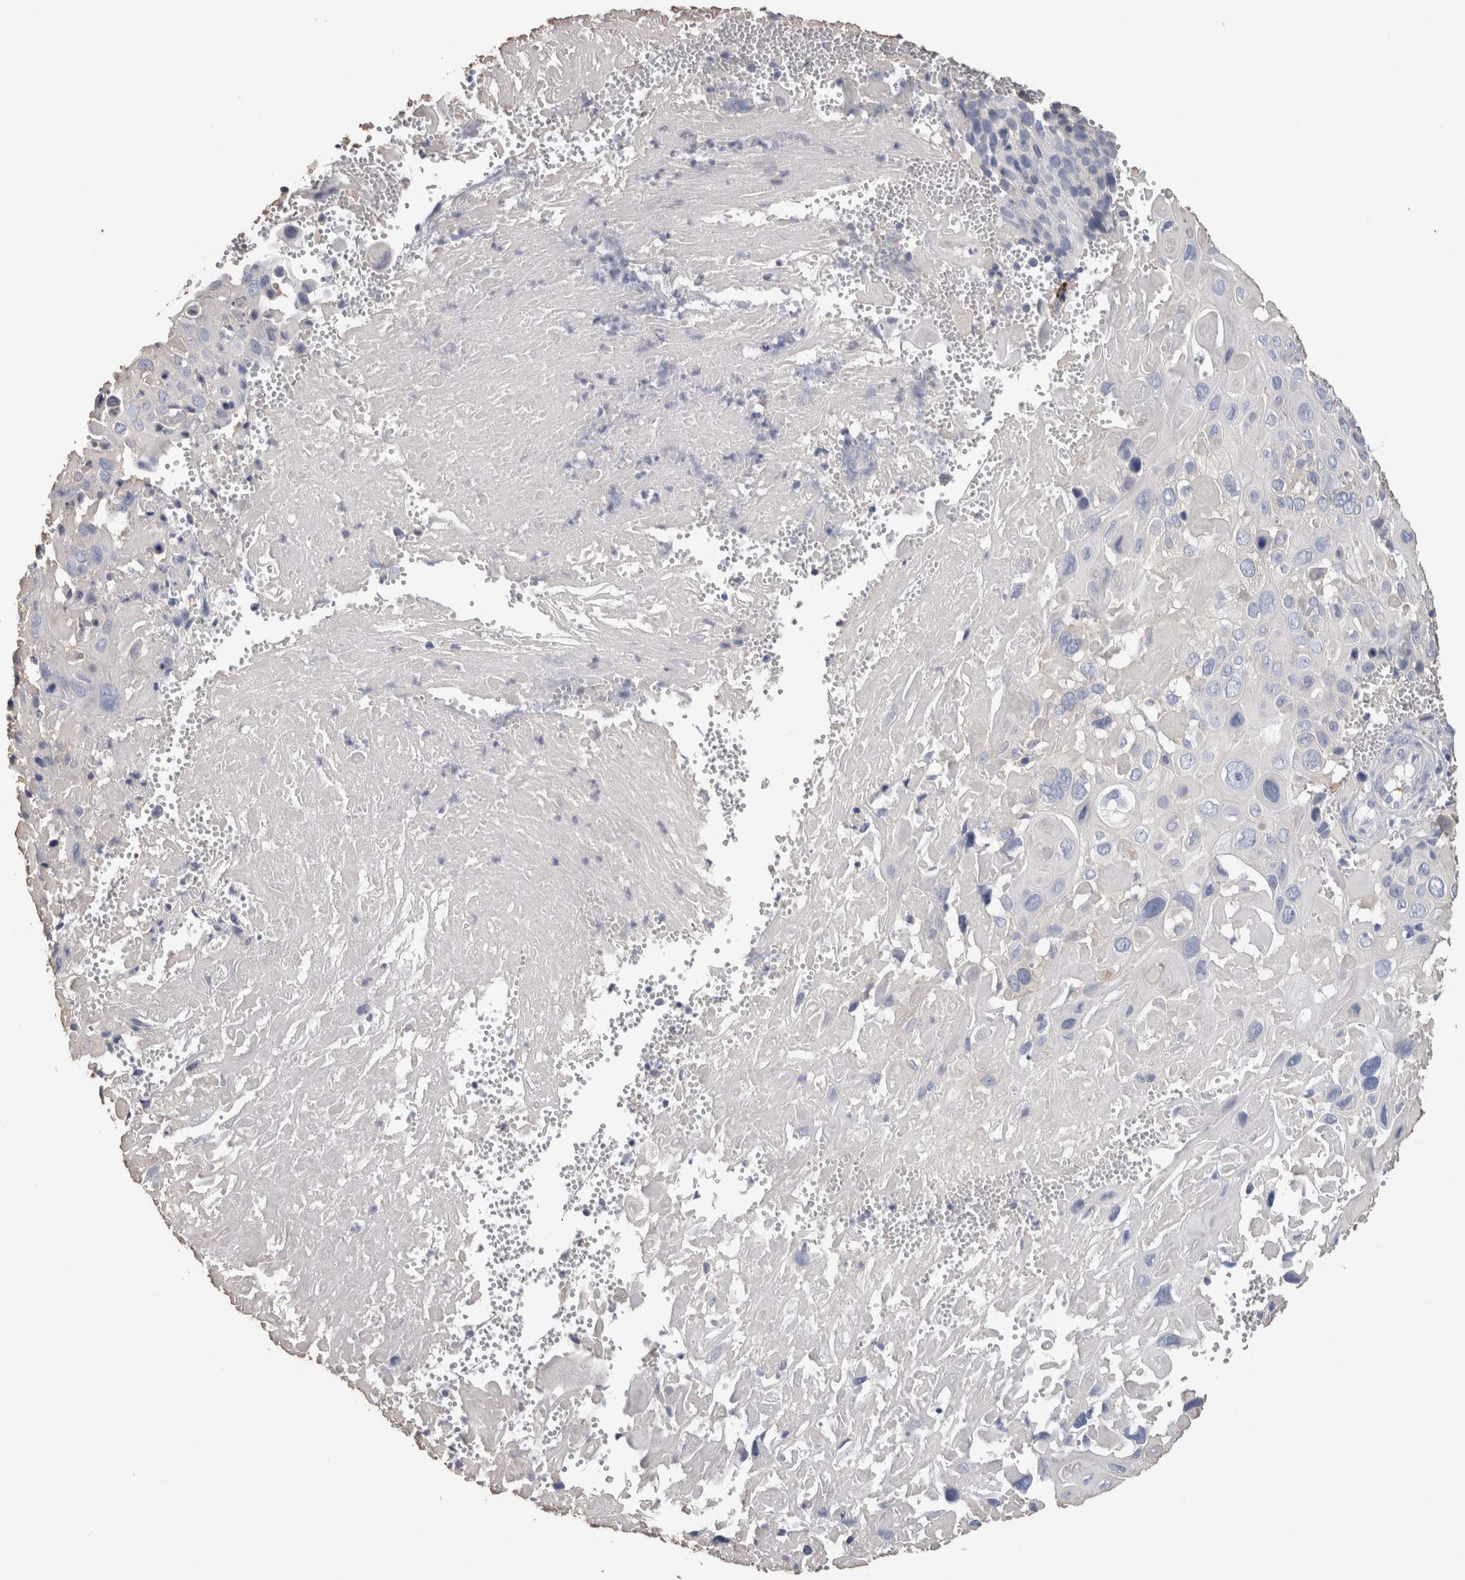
{"staining": {"intensity": "negative", "quantity": "none", "location": "none"}, "tissue": "cervical cancer", "cell_type": "Tumor cells", "image_type": "cancer", "snomed": [{"axis": "morphology", "description": "Squamous cell carcinoma, NOS"}, {"axis": "topography", "description": "Cervix"}], "caption": "An immunohistochemistry photomicrograph of cervical cancer is shown. There is no staining in tumor cells of cervical cancer.", "gene": "SCRN1", "patient": {"sex": "female", "age": 74}}